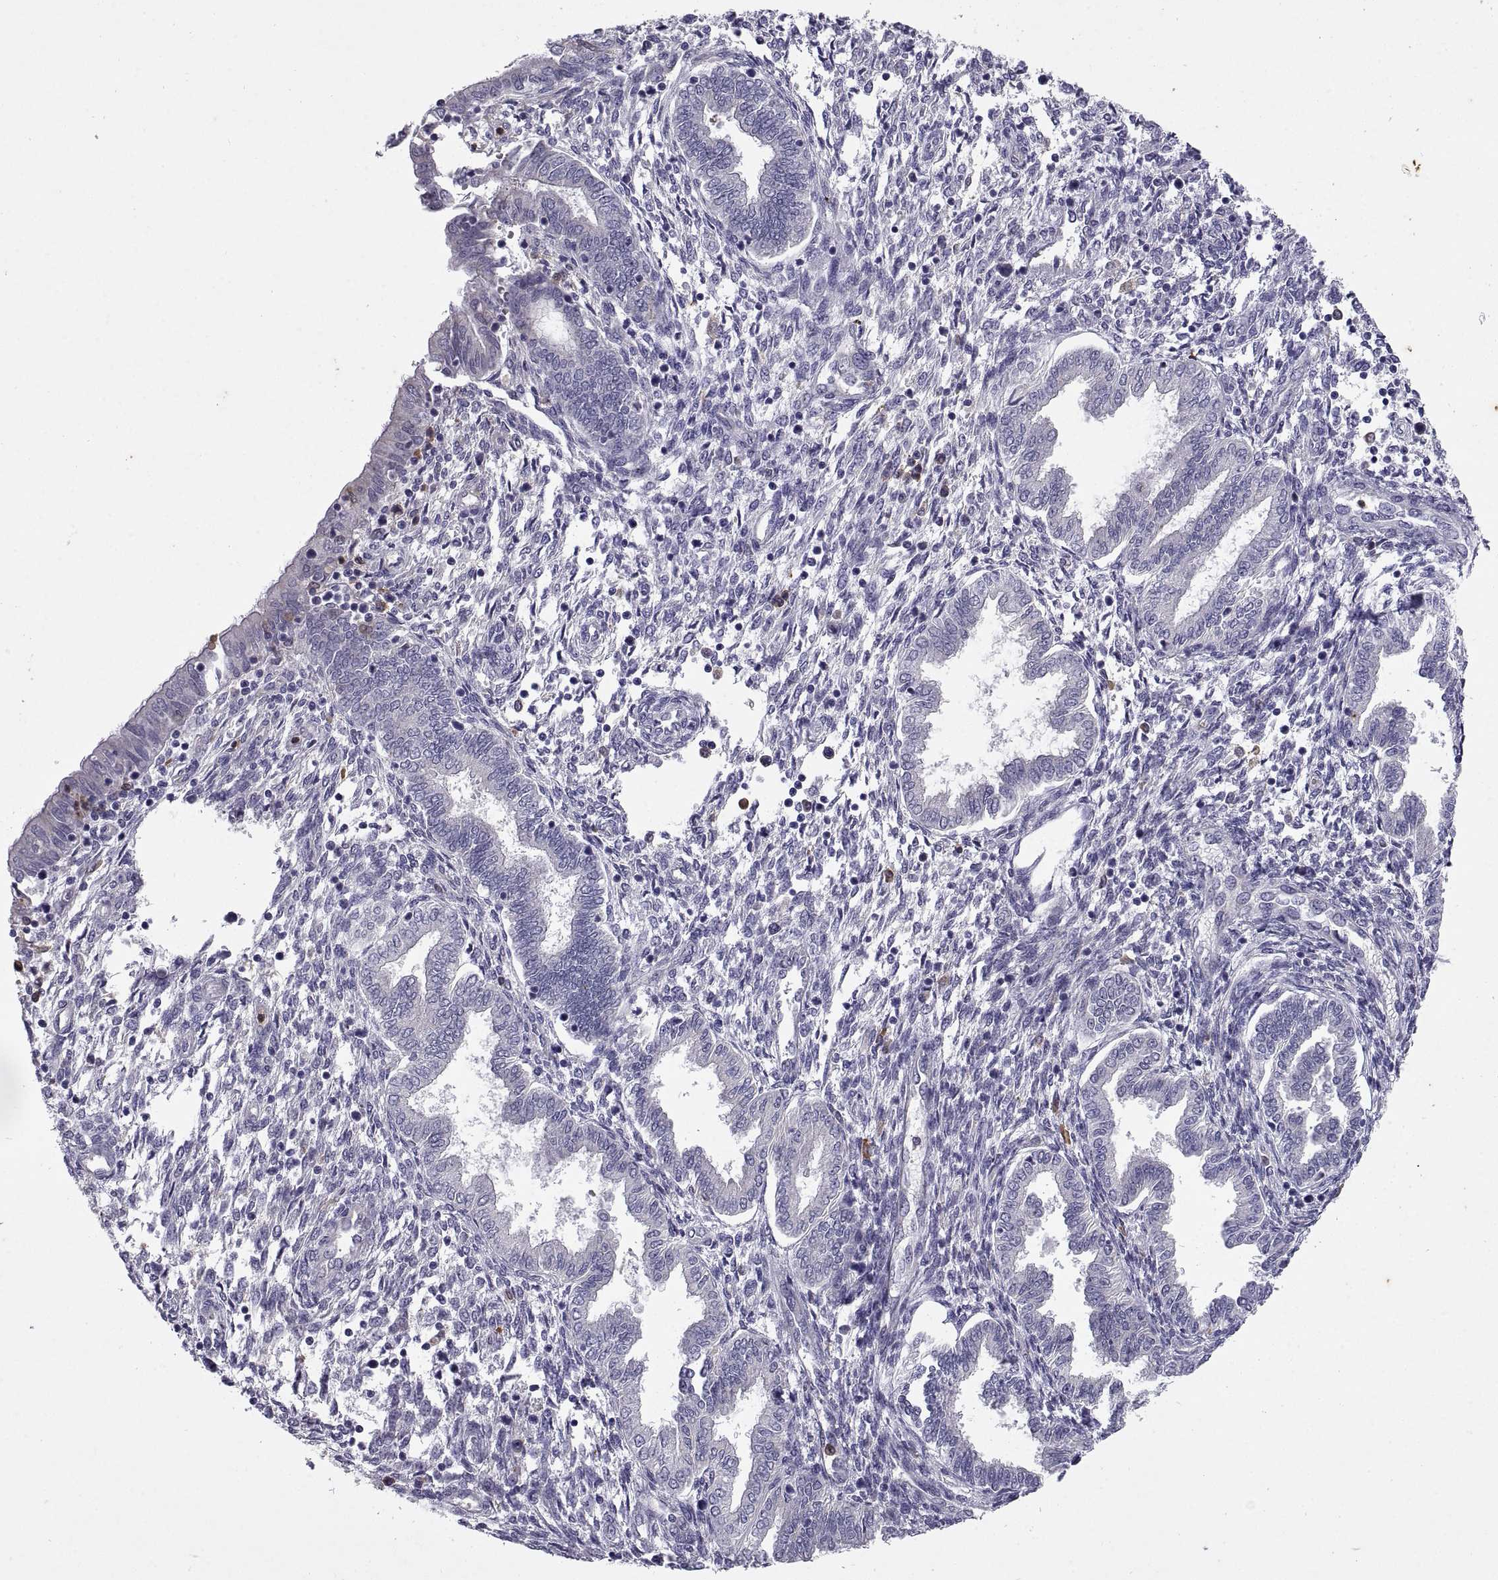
{"staining": {"intensity": "negative", "quantity": "none", "location": "none"}, "tissue": "endometrium", "cell_type": "Cells in endometrial stroma", "image_type": "normal", "snomed": [{"axis": "morphology", "description": "Normal tissue, NOS"}, {"axis": "topography", "description": "Endometrium"}], "caption": "Immunohistochemistry (IHC) of unremarkable endometrium reveals no staining in cells in endometrial stroma. Brightfield microscopy of immunohistochemistry stained with DAB (brown) and hematoxylin (blue), captured at high magnification.", "gene": "DOK3", "patient": {"sex": "female", "age": 42}}